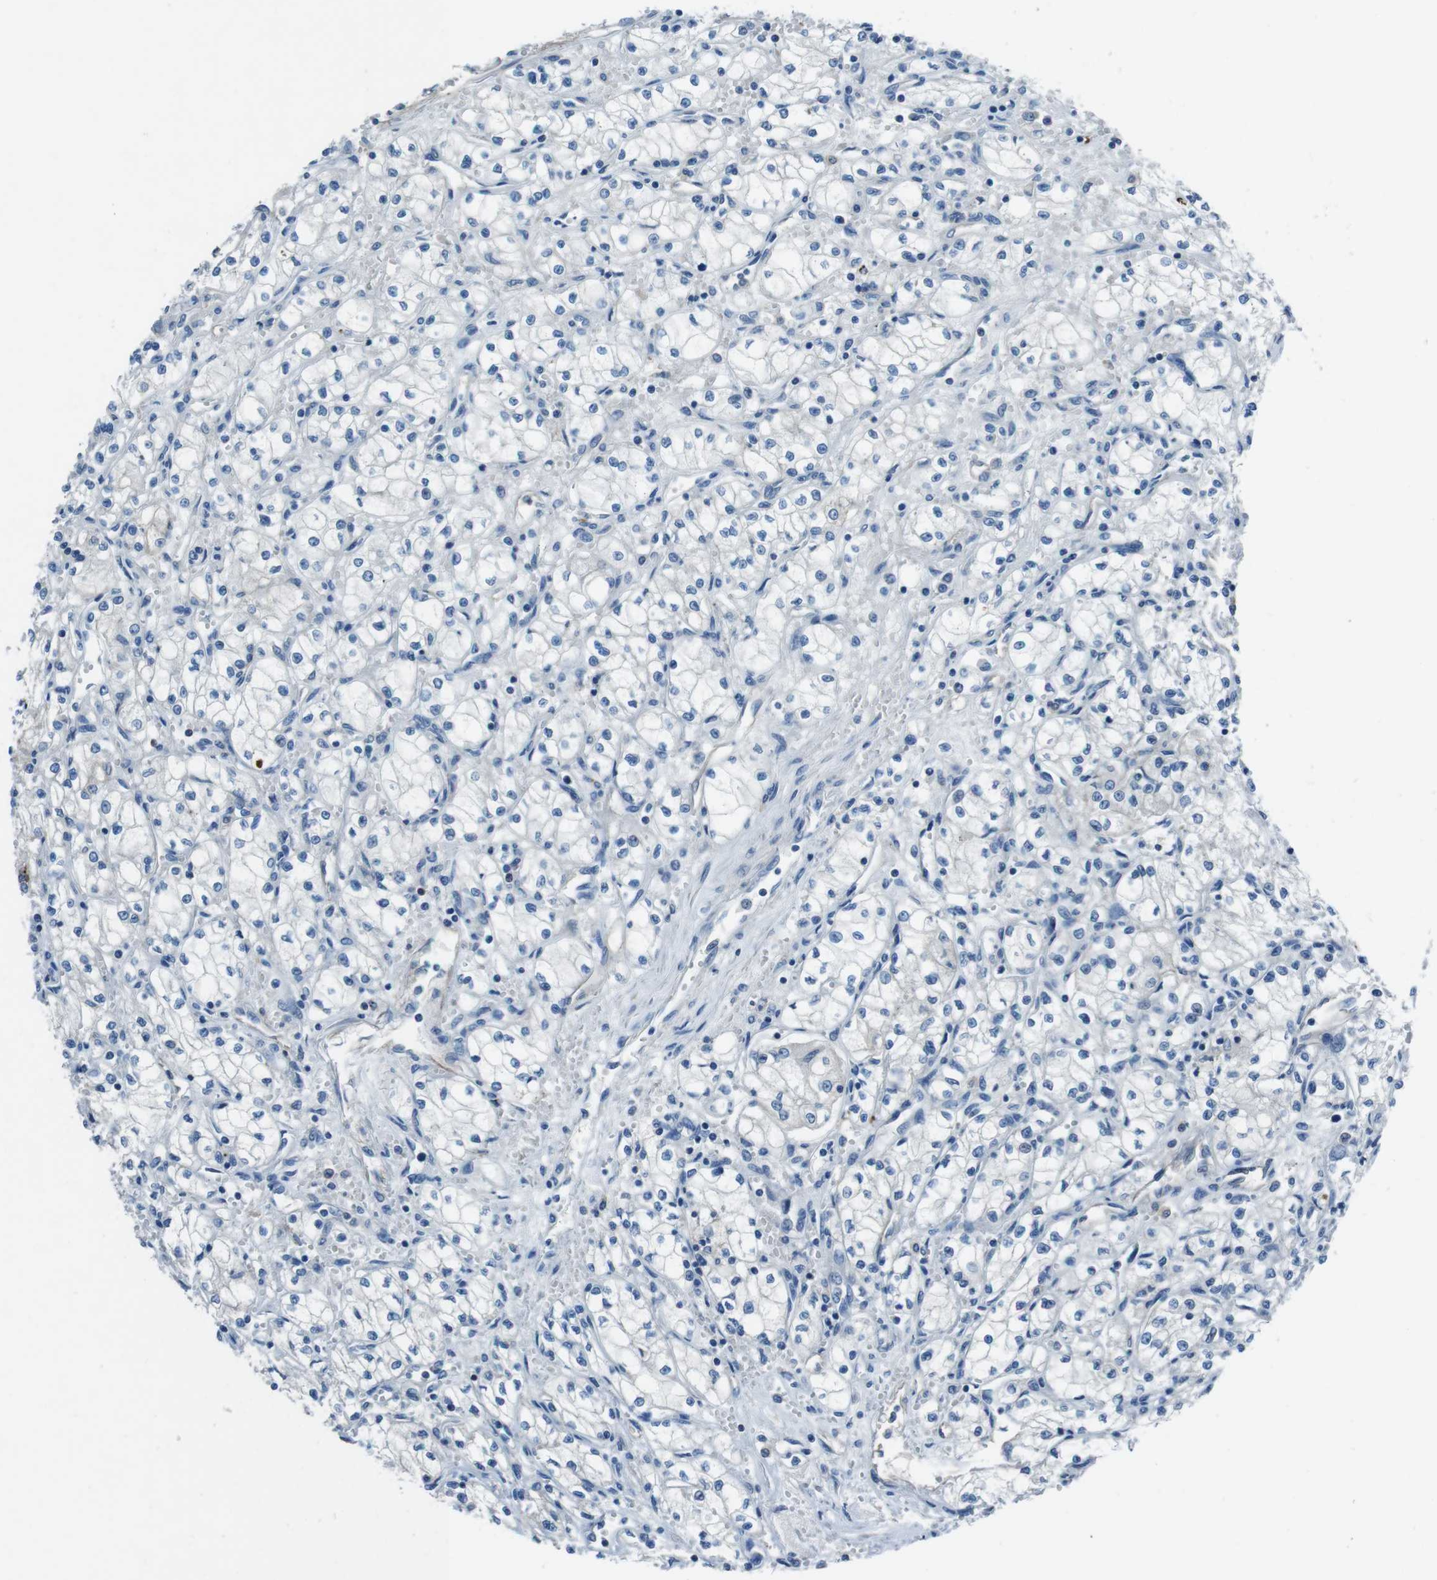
{"staining": {"intensity": "negative", "quantity": "none", "location": "none"}, "tissue": "renal cancer", "cell_type": "Tumor cells", "image_type": "cancer", "snomed": [{"axis": "morphology", "description": "Normal tissue, NOS"}, {"axis": "morphology", "description": "Adenocarcinoma, NOS"}, {"axis": "topography", "description": "Kidney"}], "caption": "This is an IHC photomicrograph of renal adenocarcinoma. There is no expression in tumor cells.", "gene": "TULP3", "patient": {"sex": "male", "age": 59}}